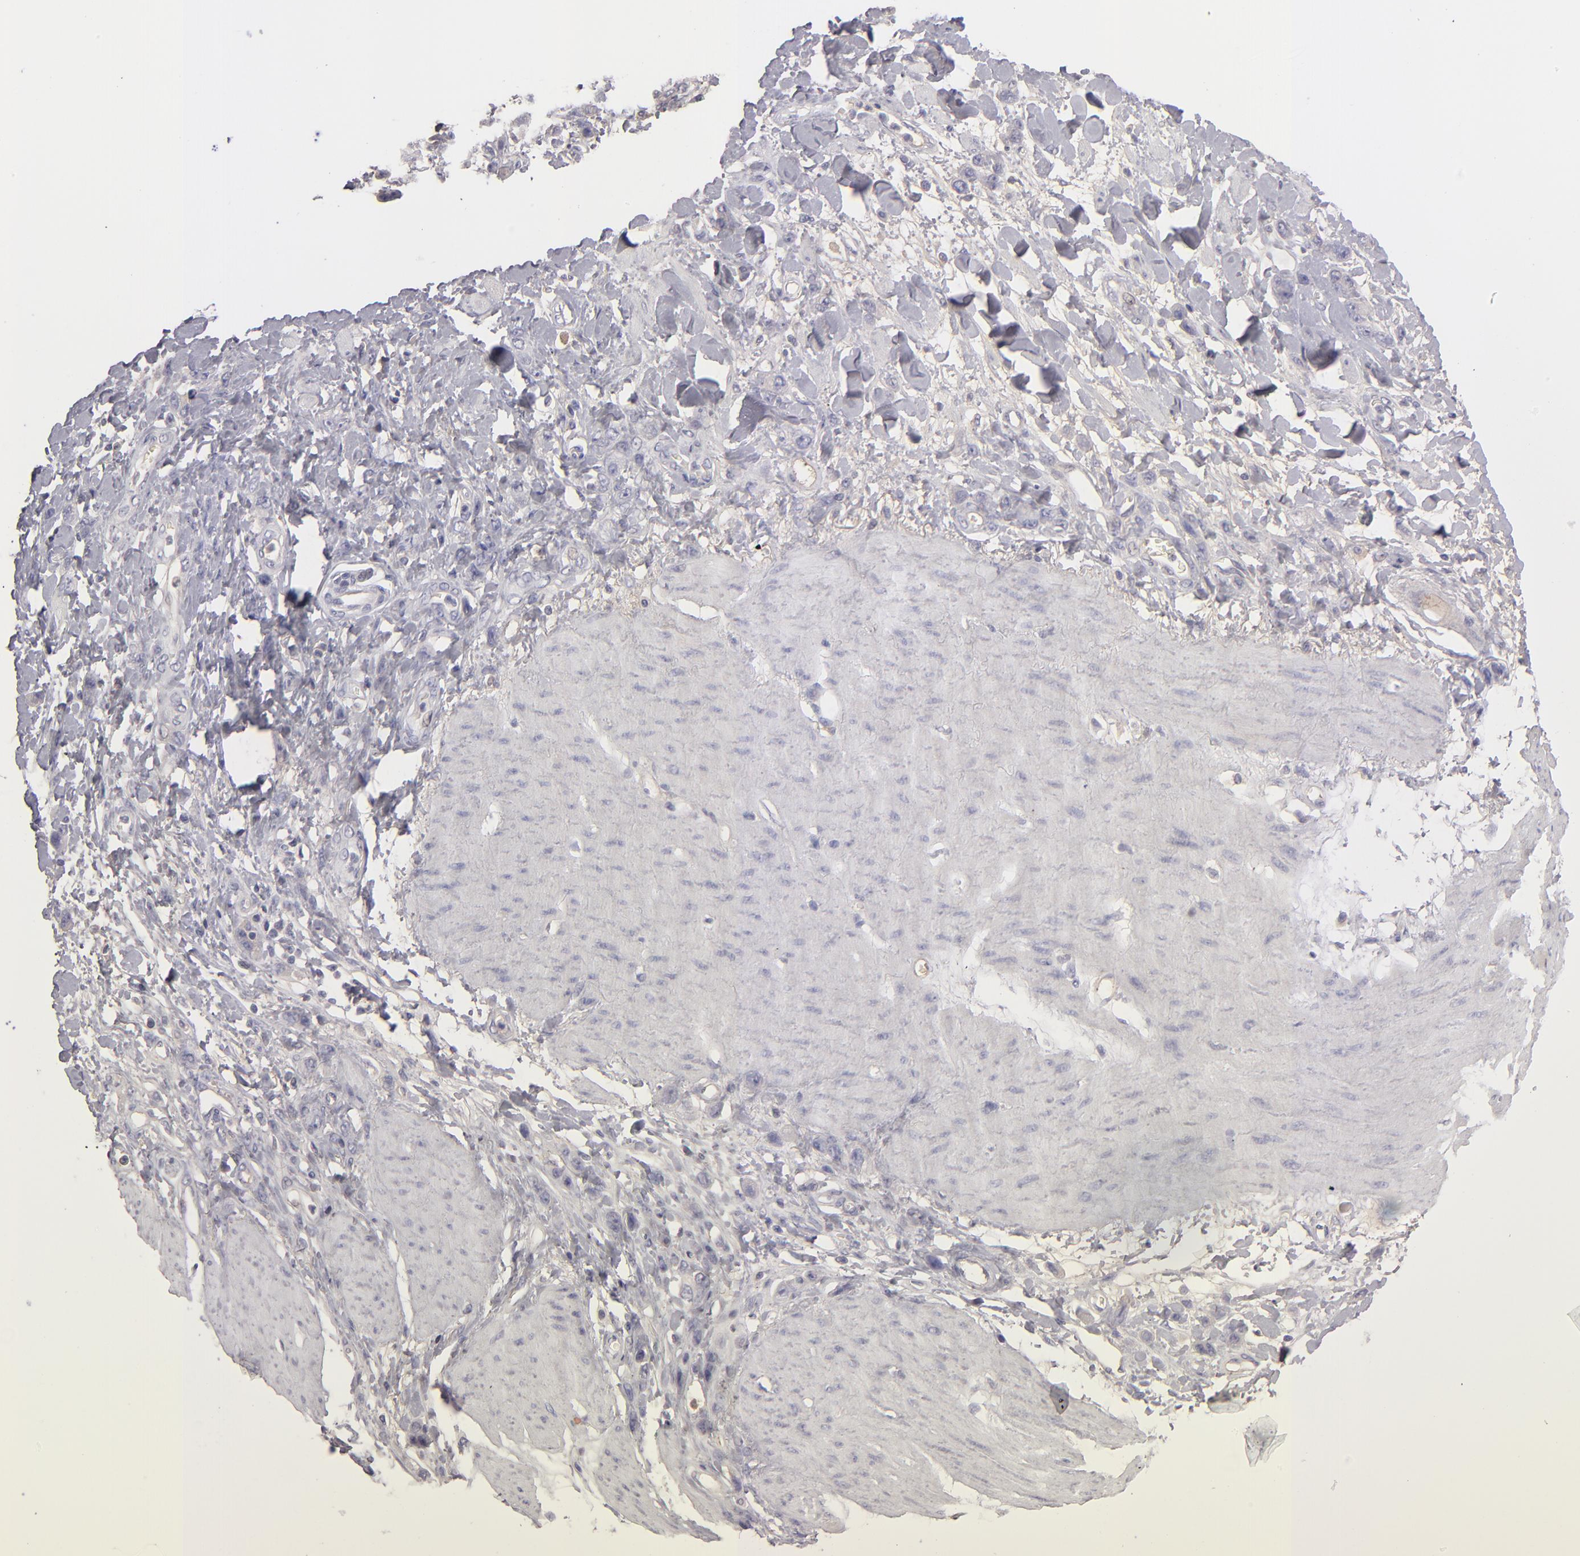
{"staining": {"intensity": "negative", "quantity": "none", "location": "none"}, "tissue": "stomach cancer", "cell_type": "Tumor cells", "image_type": "cancer", "snomed": [{"axis": "morphology", "description": "Normal tissue, NOS"}, {"axis": "morphology", "description": "Adenocarcinoma, NOS"}, {"axis": "topography", "description": "Stomach"}], "caption": "Histopathology image shows no protein positivity in tumor cells of stomach cancer (adenocarcinoma) tissue.", "gene": "ABCC4", "patient": {"sex": "male", "age": 82}}